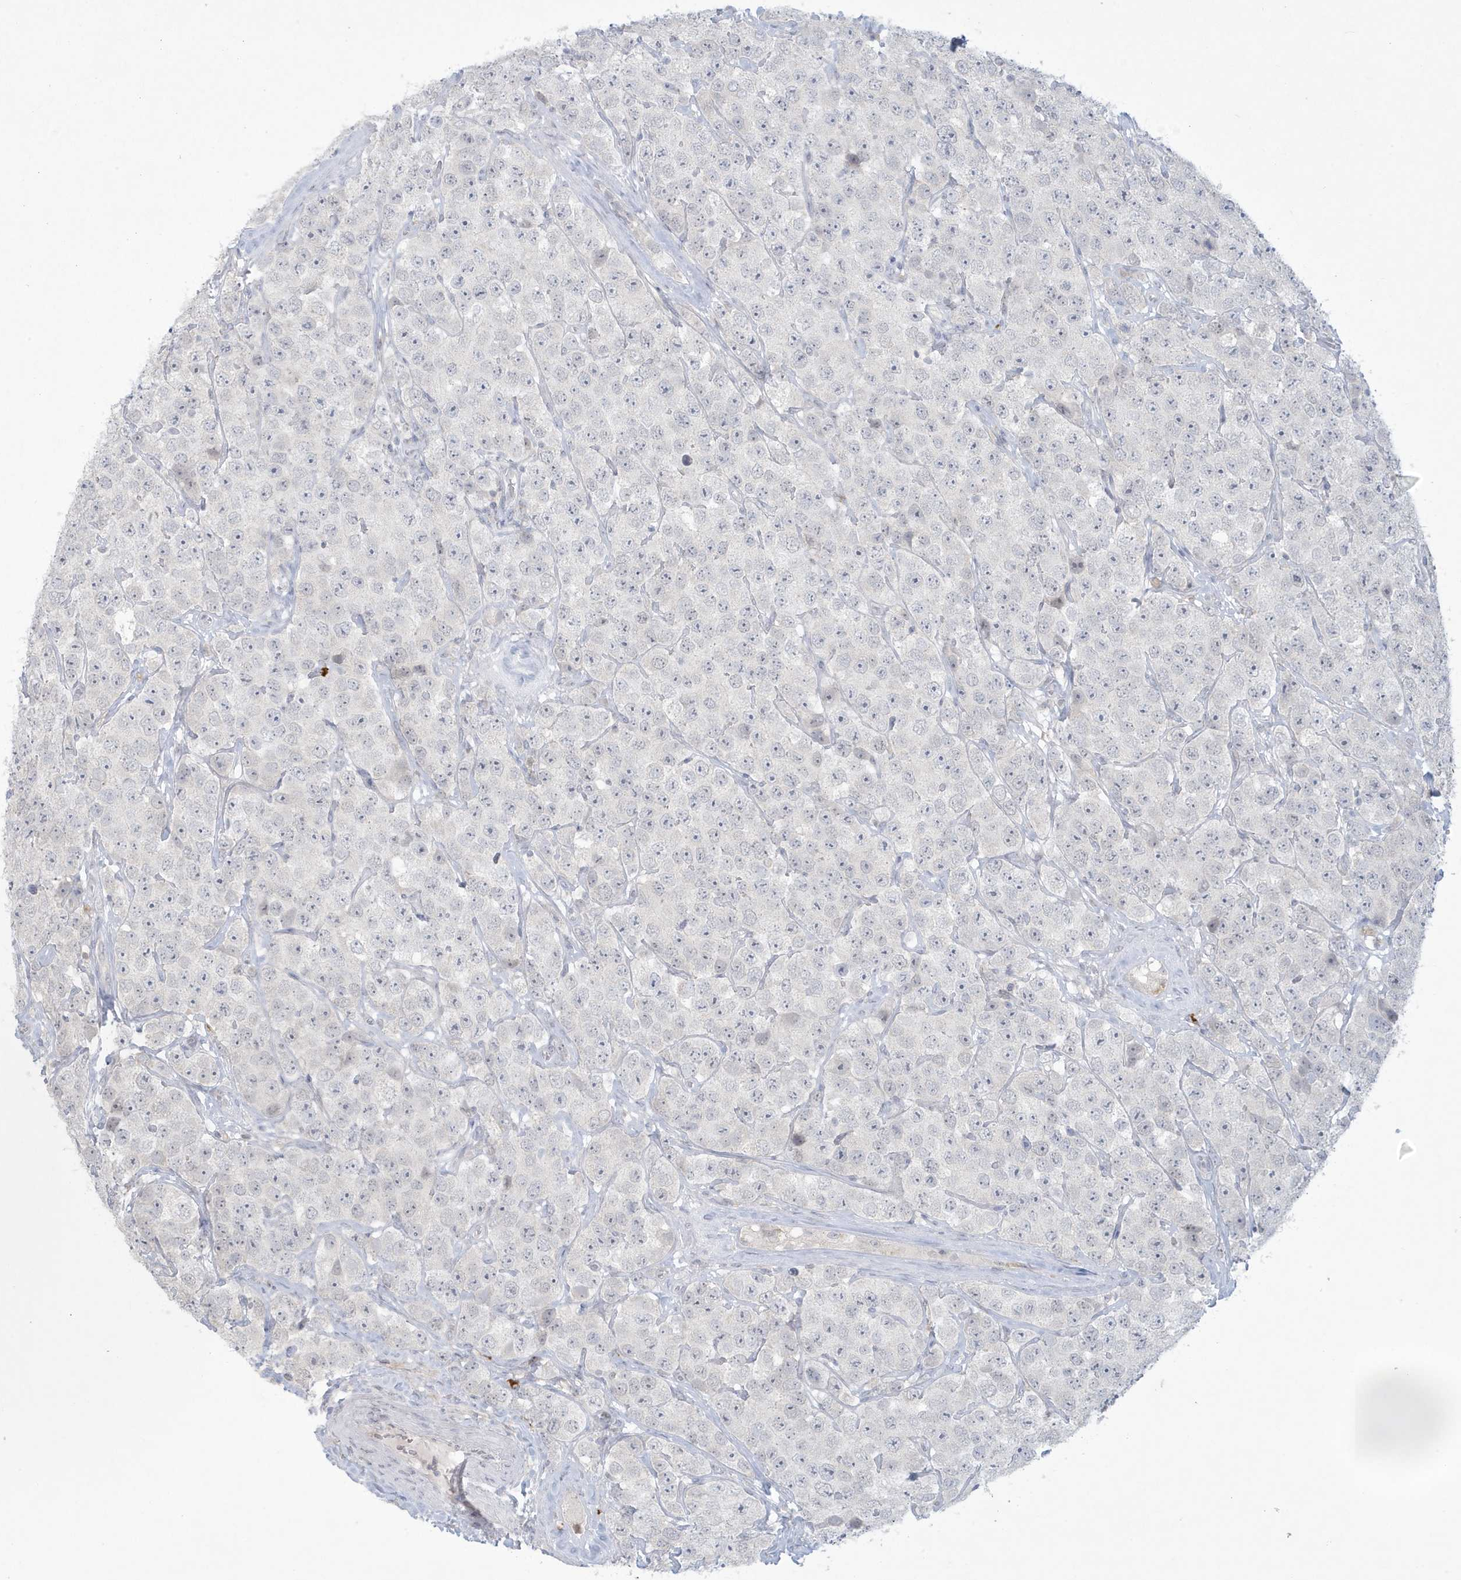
{"staining": {"intensity": "negative", "quantity": "none", "location": "none"}, "tissue": "testis cancer", "cell_type": "Tumor cells", "image_type": "cancer", "snomed": [{"axis": "morphology", "description": "Seminoma, NOS"}, {"axis": "topography", "description": "Testis"}], "caption": "Tumor cells are negative for protein expression in human testis cancer (seminoma).", "gene": "HERC6", "patient": {"sex": "male", "age": 28}}